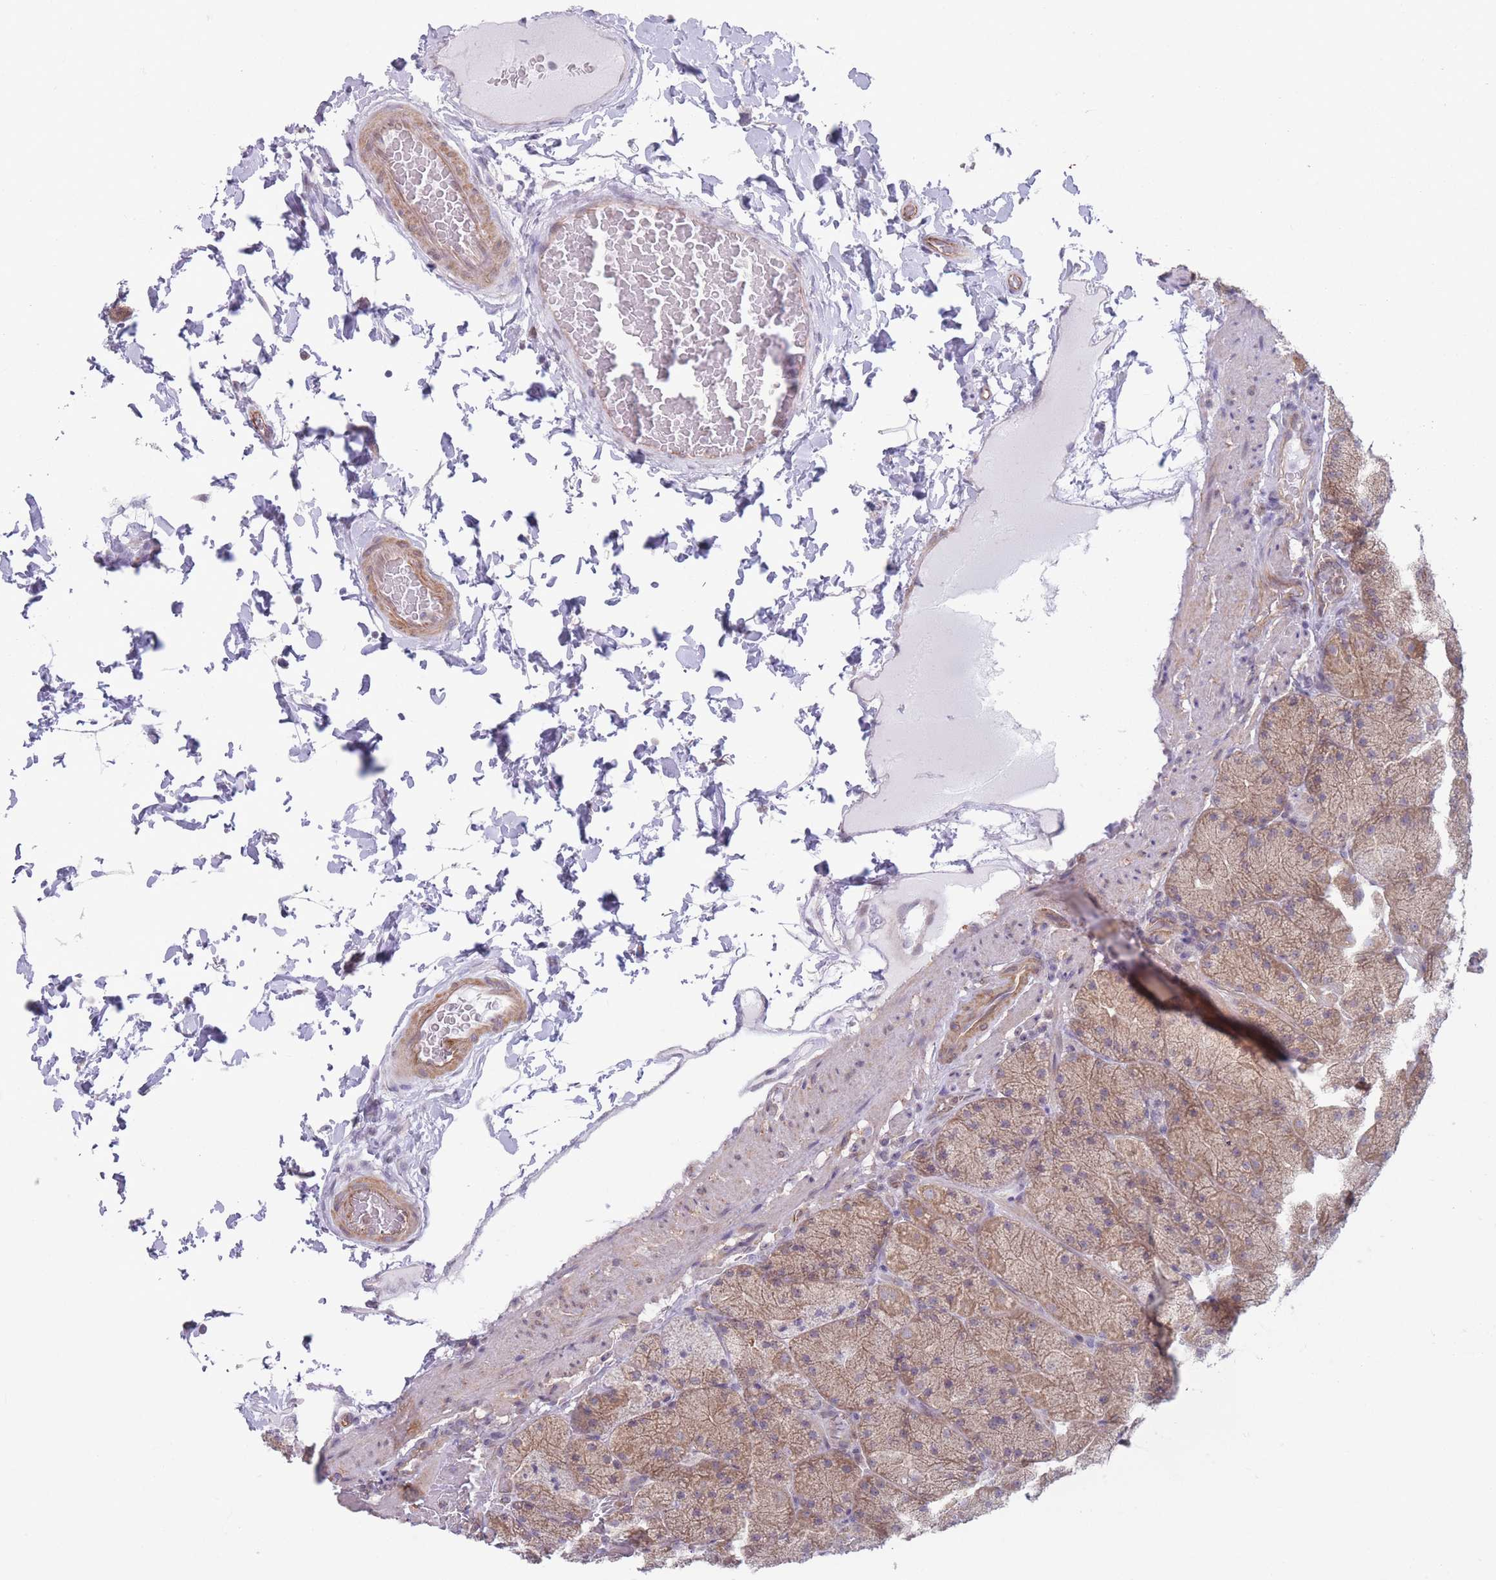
{"staining": {"intensity": "moderate", "quantity": ">75%", "location": "cytoplasmic/membranous"}, "tissue": "stomach", "cell_type": "Glandular cells", "image_type": "normal", "snomed": [{"axis": "morphology", "description": "Normal tissue, NOS"}, {"axis": "topography", "description": "Stomach, upper"}, {"axis": "topography", "description": "Stomach, lower"}], "caption": "This photomicrograph shows normal stomach stained with immunohistochemistry to label a protein in brown. The cytoplasmic/membranous of glandular cells show moderate positivity for the protein. Nuclei are counter-stained blue.", "gene": "VRK2", "patient": {"sex": "male", "age": 67}}